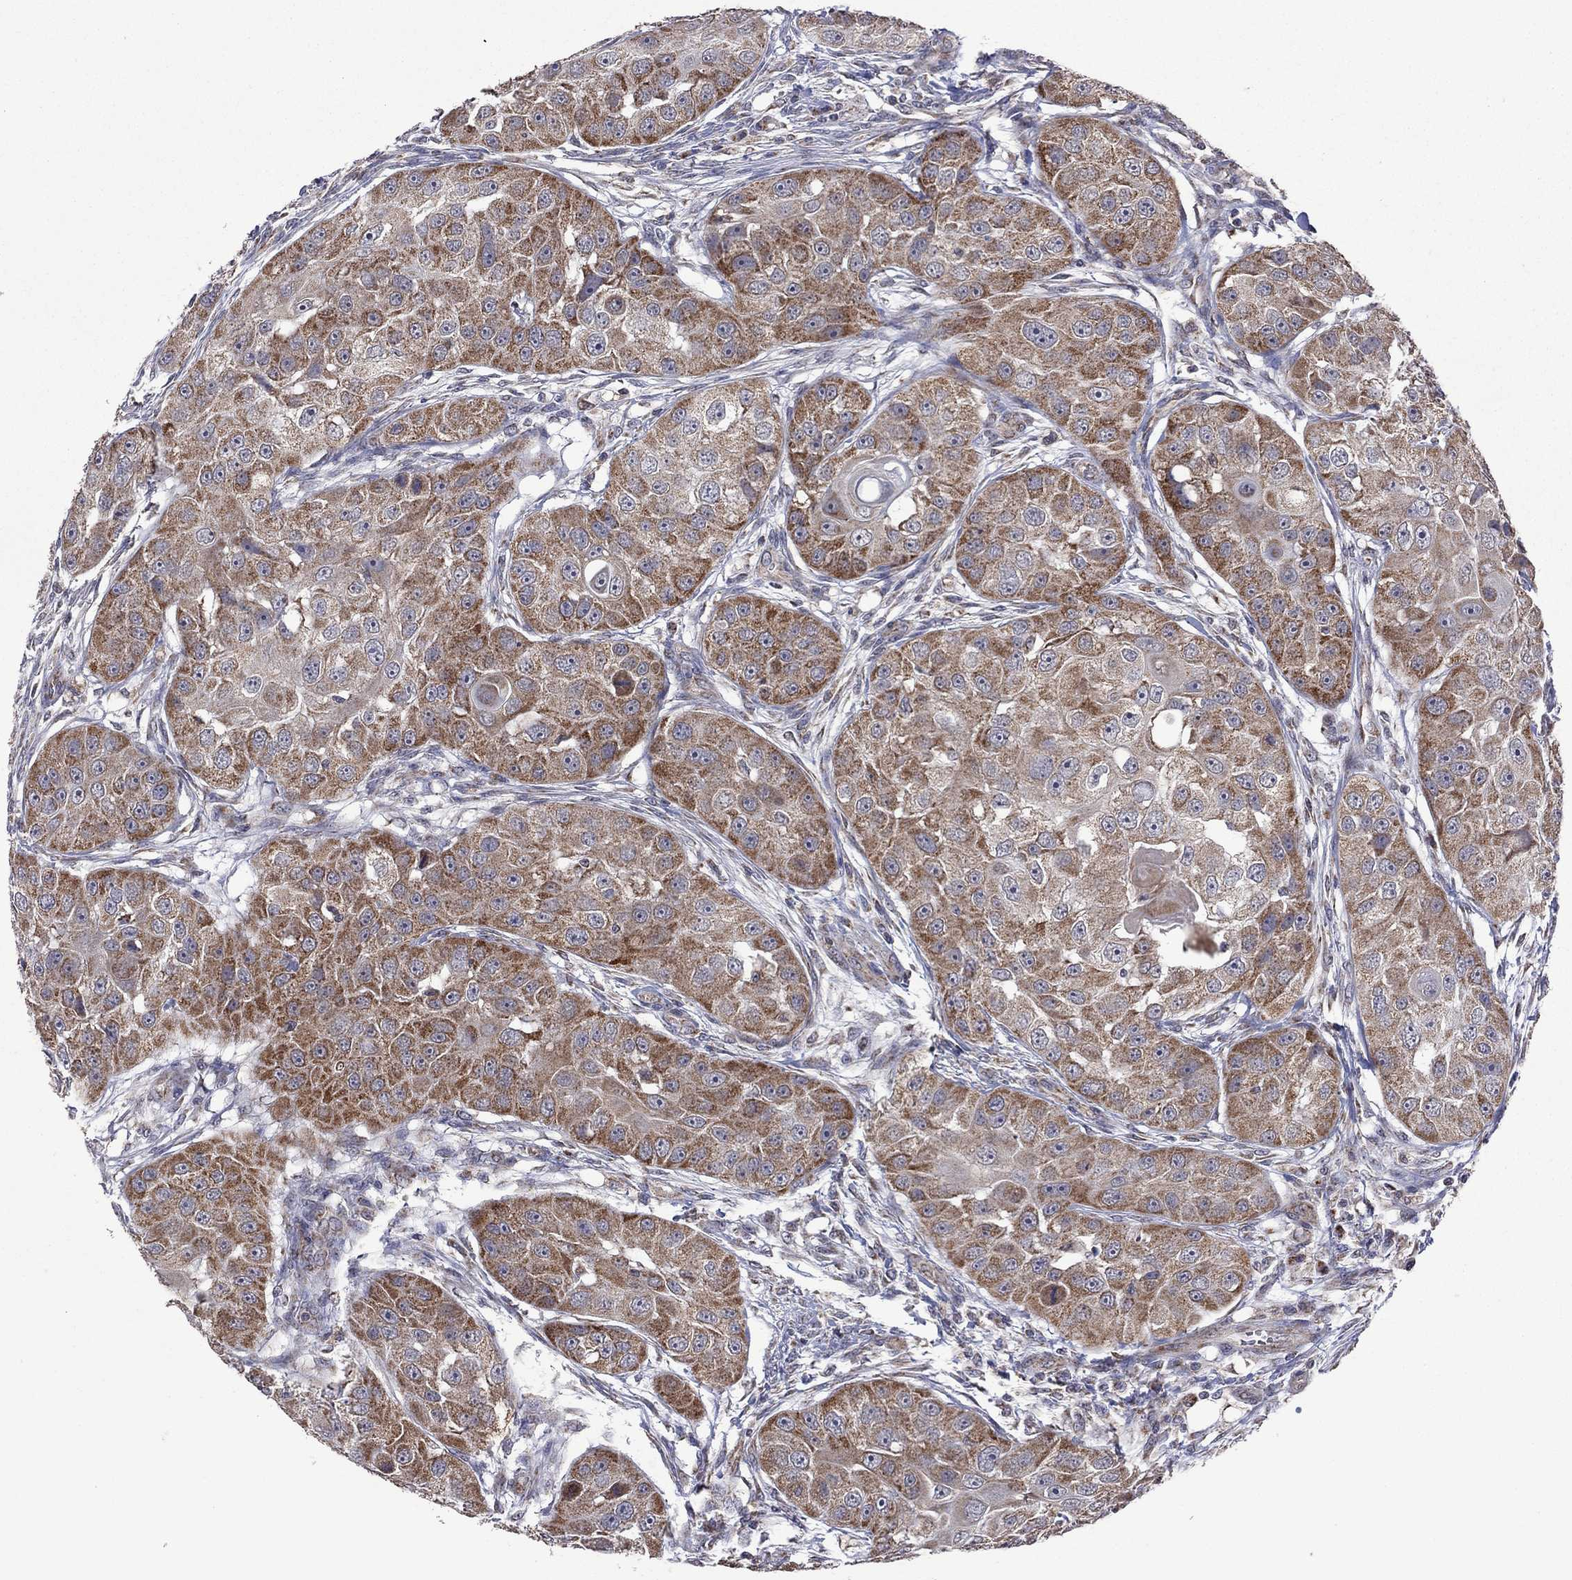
{"staining": {"intensity": "strong", "quantity": ">75%", "location": "cytoplasmic/membranous"}, "tissue": "head and neck cancer", "cell_type": "Tumor cells", "image_type": "cancer", "snomed": [{"axis": "morphology", "description": "Squamous cell carcinoma, NOS"}, {"axis": "topography", "description": "Head-Neck"}], "caption": "Human head and neck squamous cell carcinoma stained for a protein (brown) exhibits strong cytoplasmic/membranous positive positivity in about >75% of tumor cells.", "gene": "NDUFB1", "patient": {"sex": "male", "age": 51}}